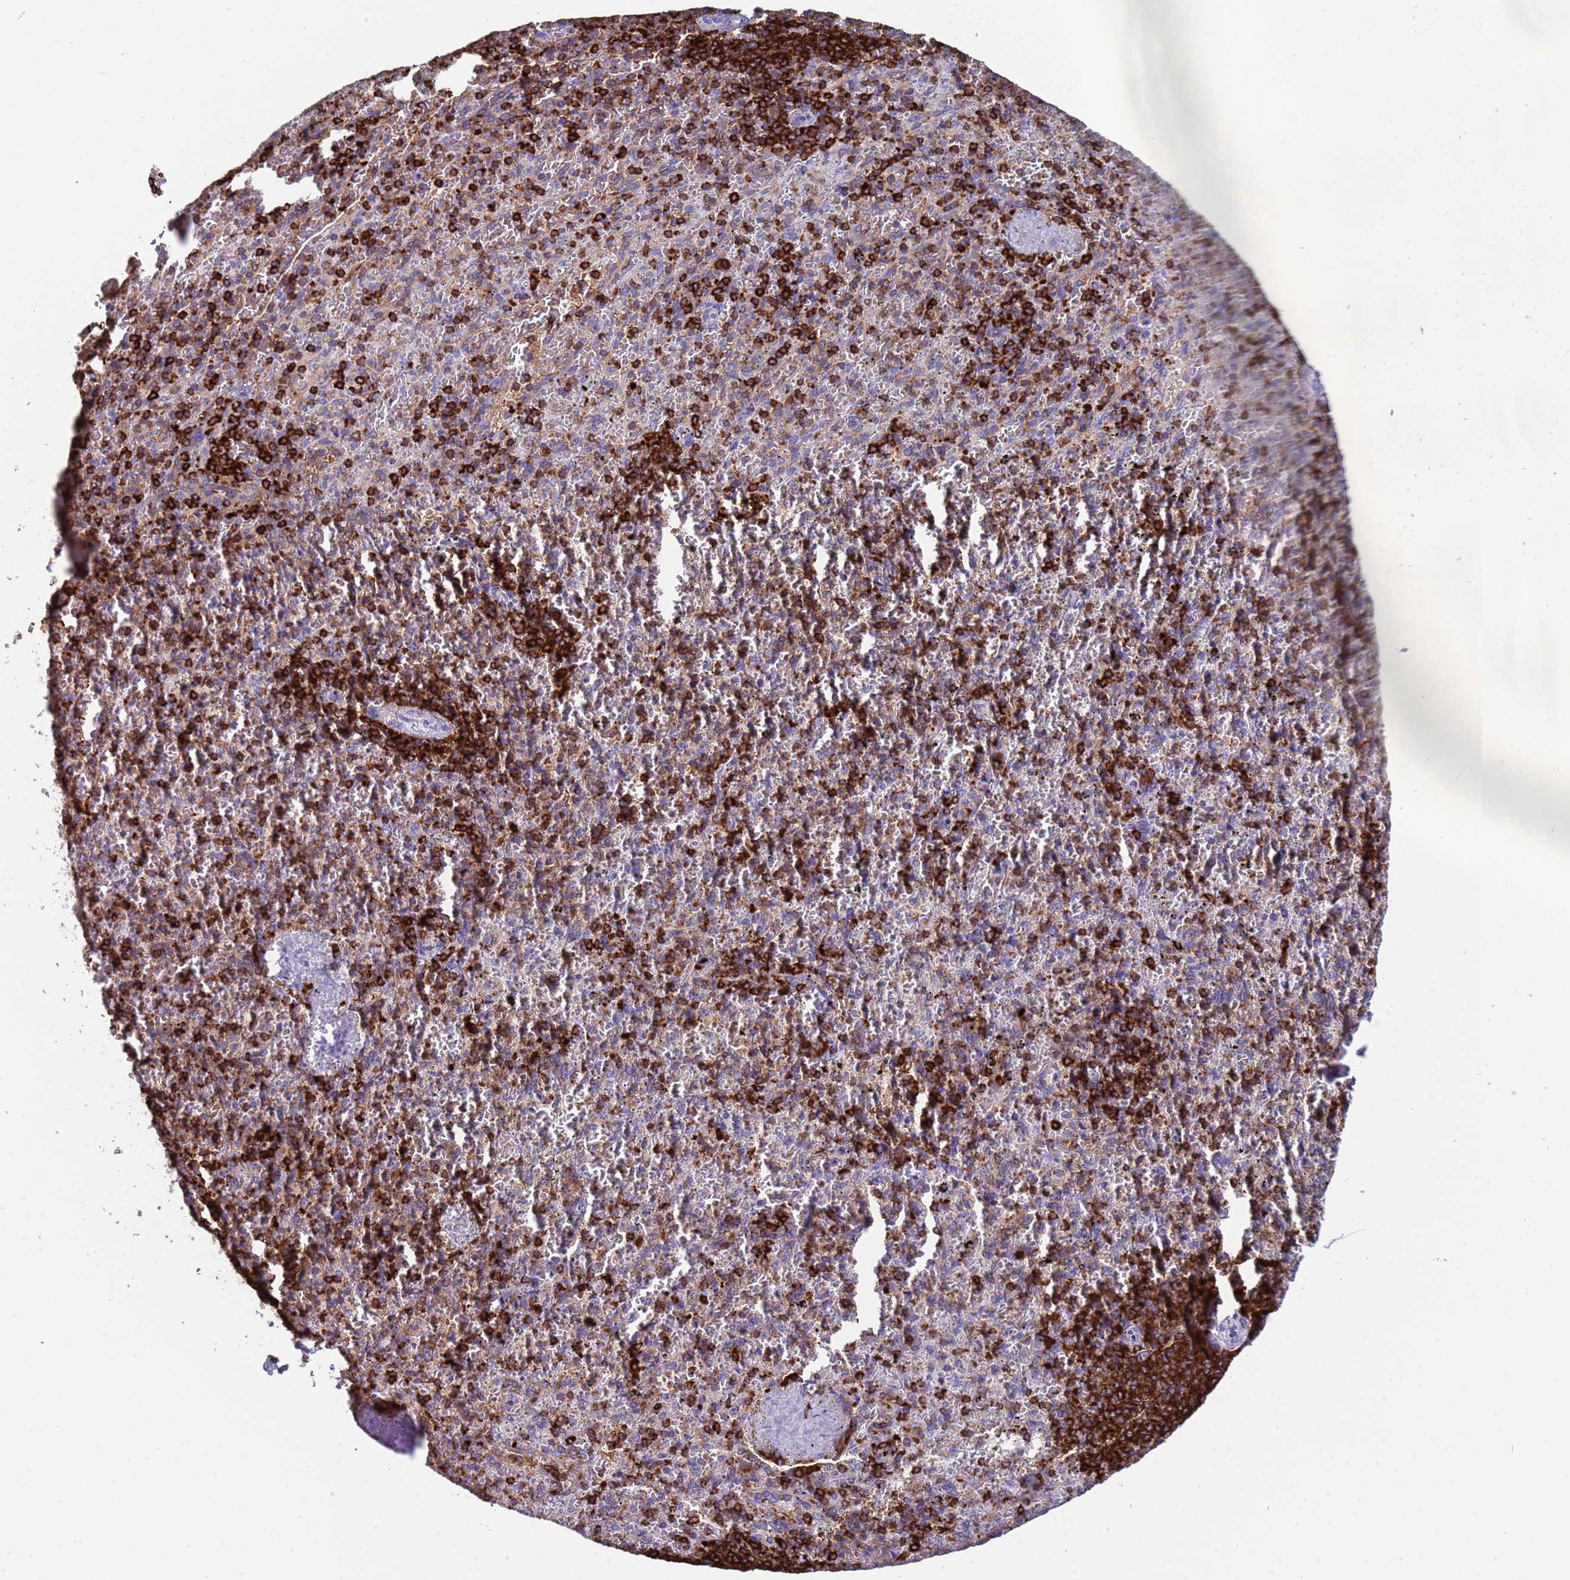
{"staining": {"intensity": "strong", "quantity": "<25%", "location": "cytoplasmic/membranous"}, "tissue": "spleen", "cell_type": "Cells in red pulp", "image_type": "normal", "snomed": [{"axis": "morphology", "description": "Normal tissue, NOS"}, {"axis": "topography", "description": "Spleen"}], "caption": "Human spleen stained with a brown dye displays strong cytoplasmic/membranous positive expression in about <25% of cells in red pulp.", "gene": "EZR", "patient": {"sex": "male", "age": 82}}